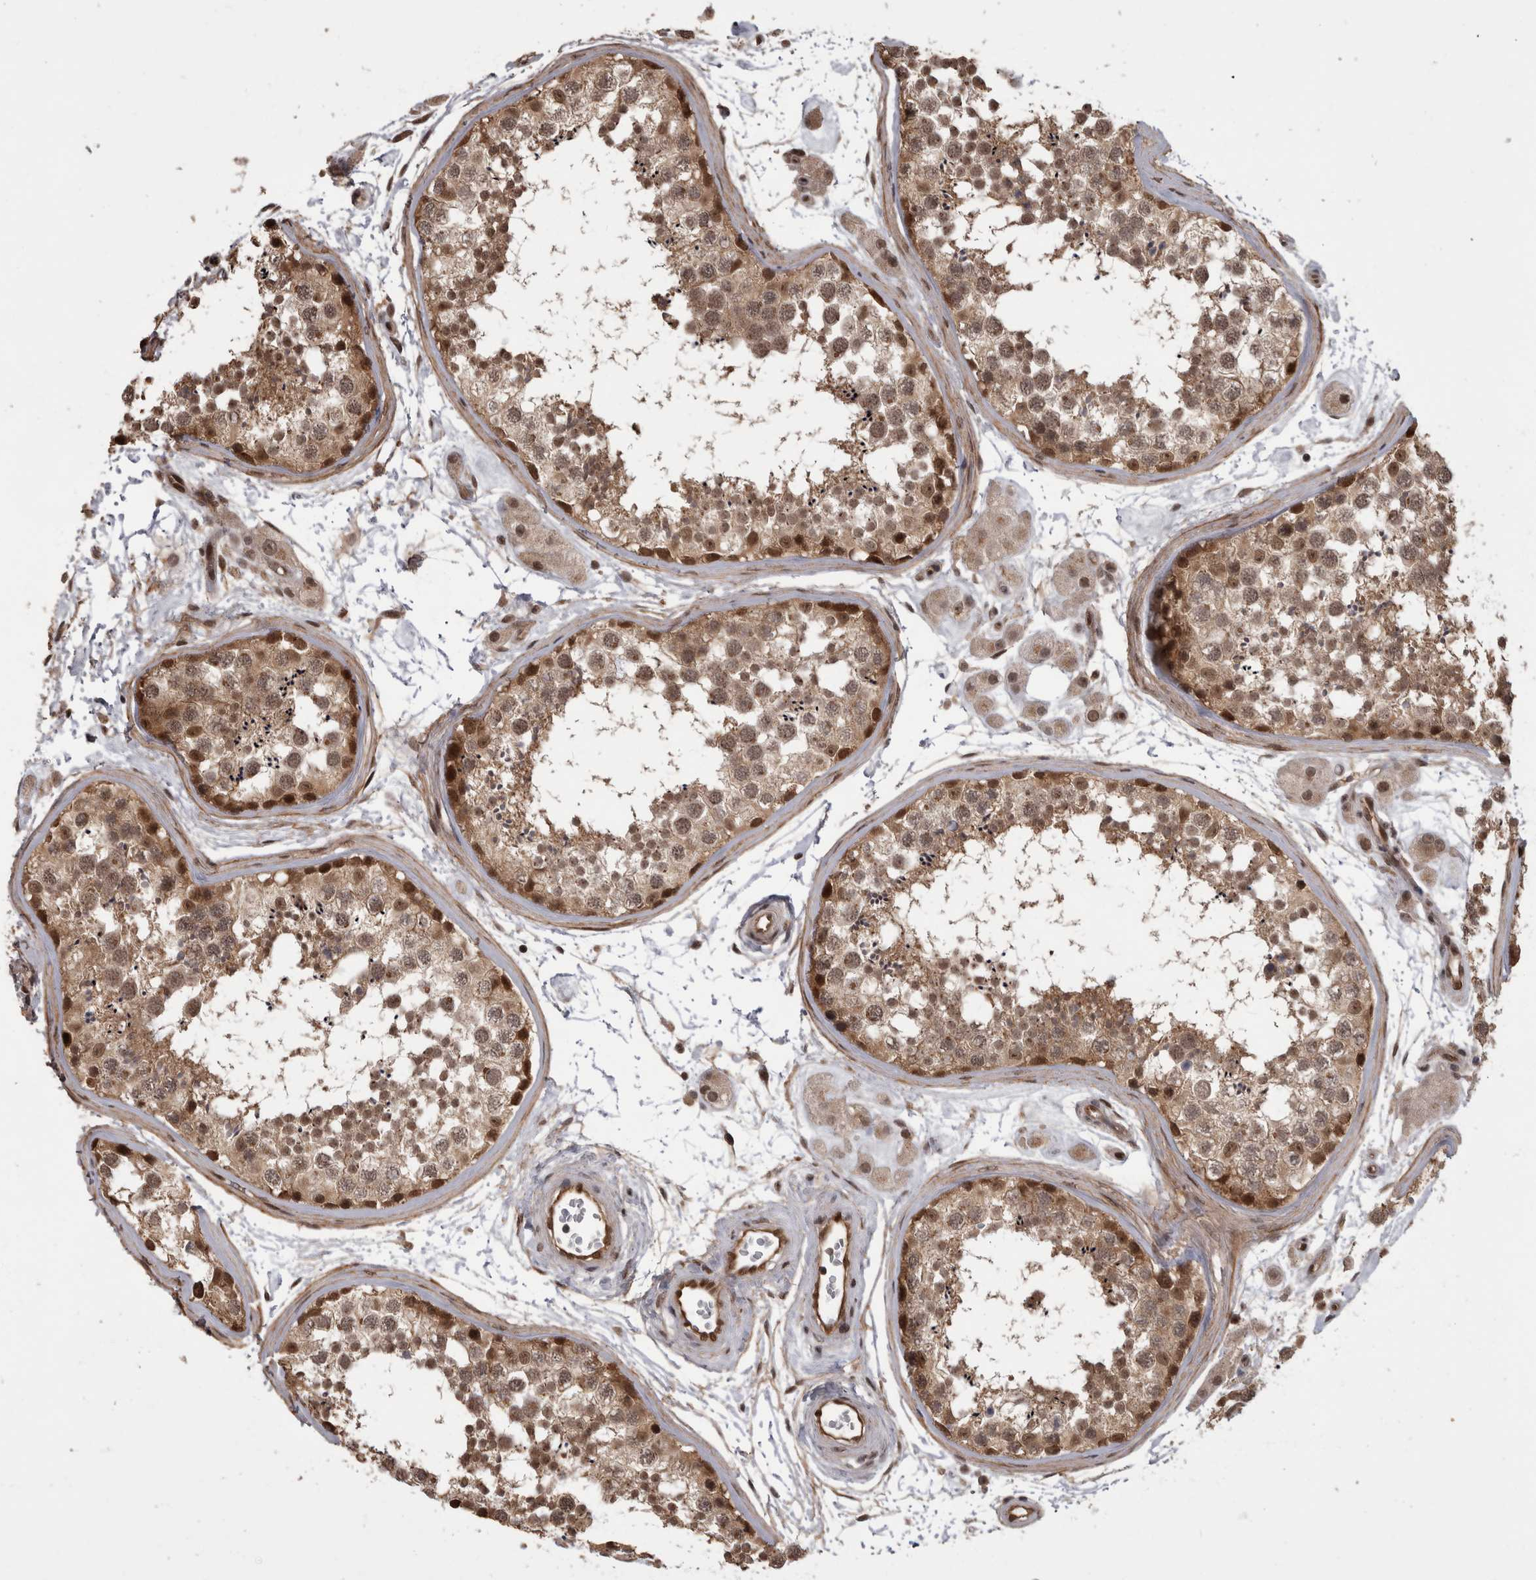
{"staining": {"intensity": "moderate", "quantity": ">75%", "location": "cytoplasmic/membranous,nuclear"}, "tissue": "testis", "cell_type": "Cells in seminiferous ducts", "image_type": "normal", "snomed": [{"axis": "morphology", "description": "Normal tissue, NOS"}, {"axis": "topography", "description": "Testis"}], "caption": "Protein staining of normal testis reveals moderate cytoplasmic/membranous,nuclear expression in about >75% of cells in seminiferous ducts.", "gene": "AKT3", "patient": {"sex": "male", "age": 56}}